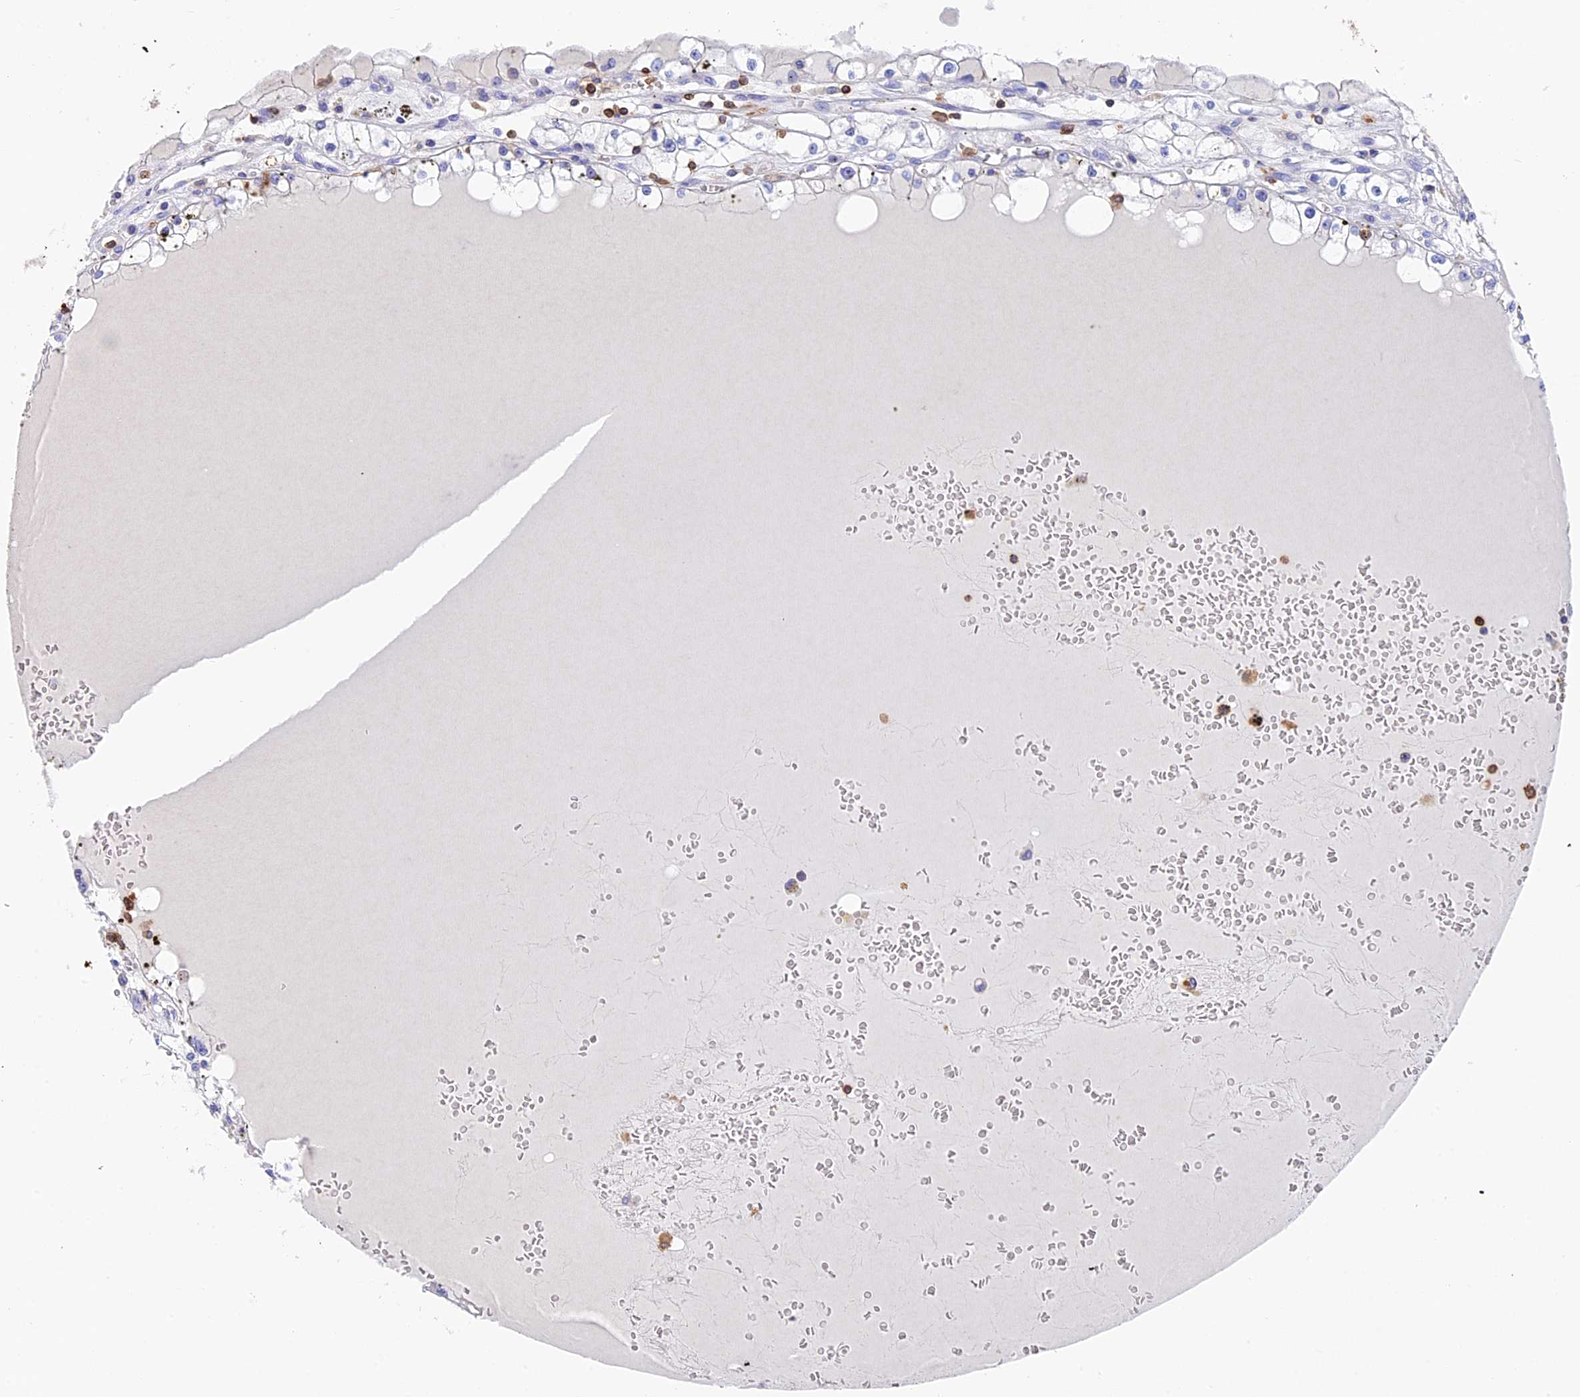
{"staining": {"intensity": "negative", "quantity": "none", "location": "none"}, "tissue": "renal cancer", "cell_type": "Tumor cells", "image_type": "cancer", "snomed": [{"axis": "morphology", "description": "Adenocarcinoma, NOS"}, {"axis": "topography", "description": "Kidney"}], "caption": "There is no significant staining in tumor cells of adenocarcinoma (renal). (IHC, brightfield microscopy, high magnification).", "gene": "ADAT1", "patient": {"sex": "male", "age": 56}}